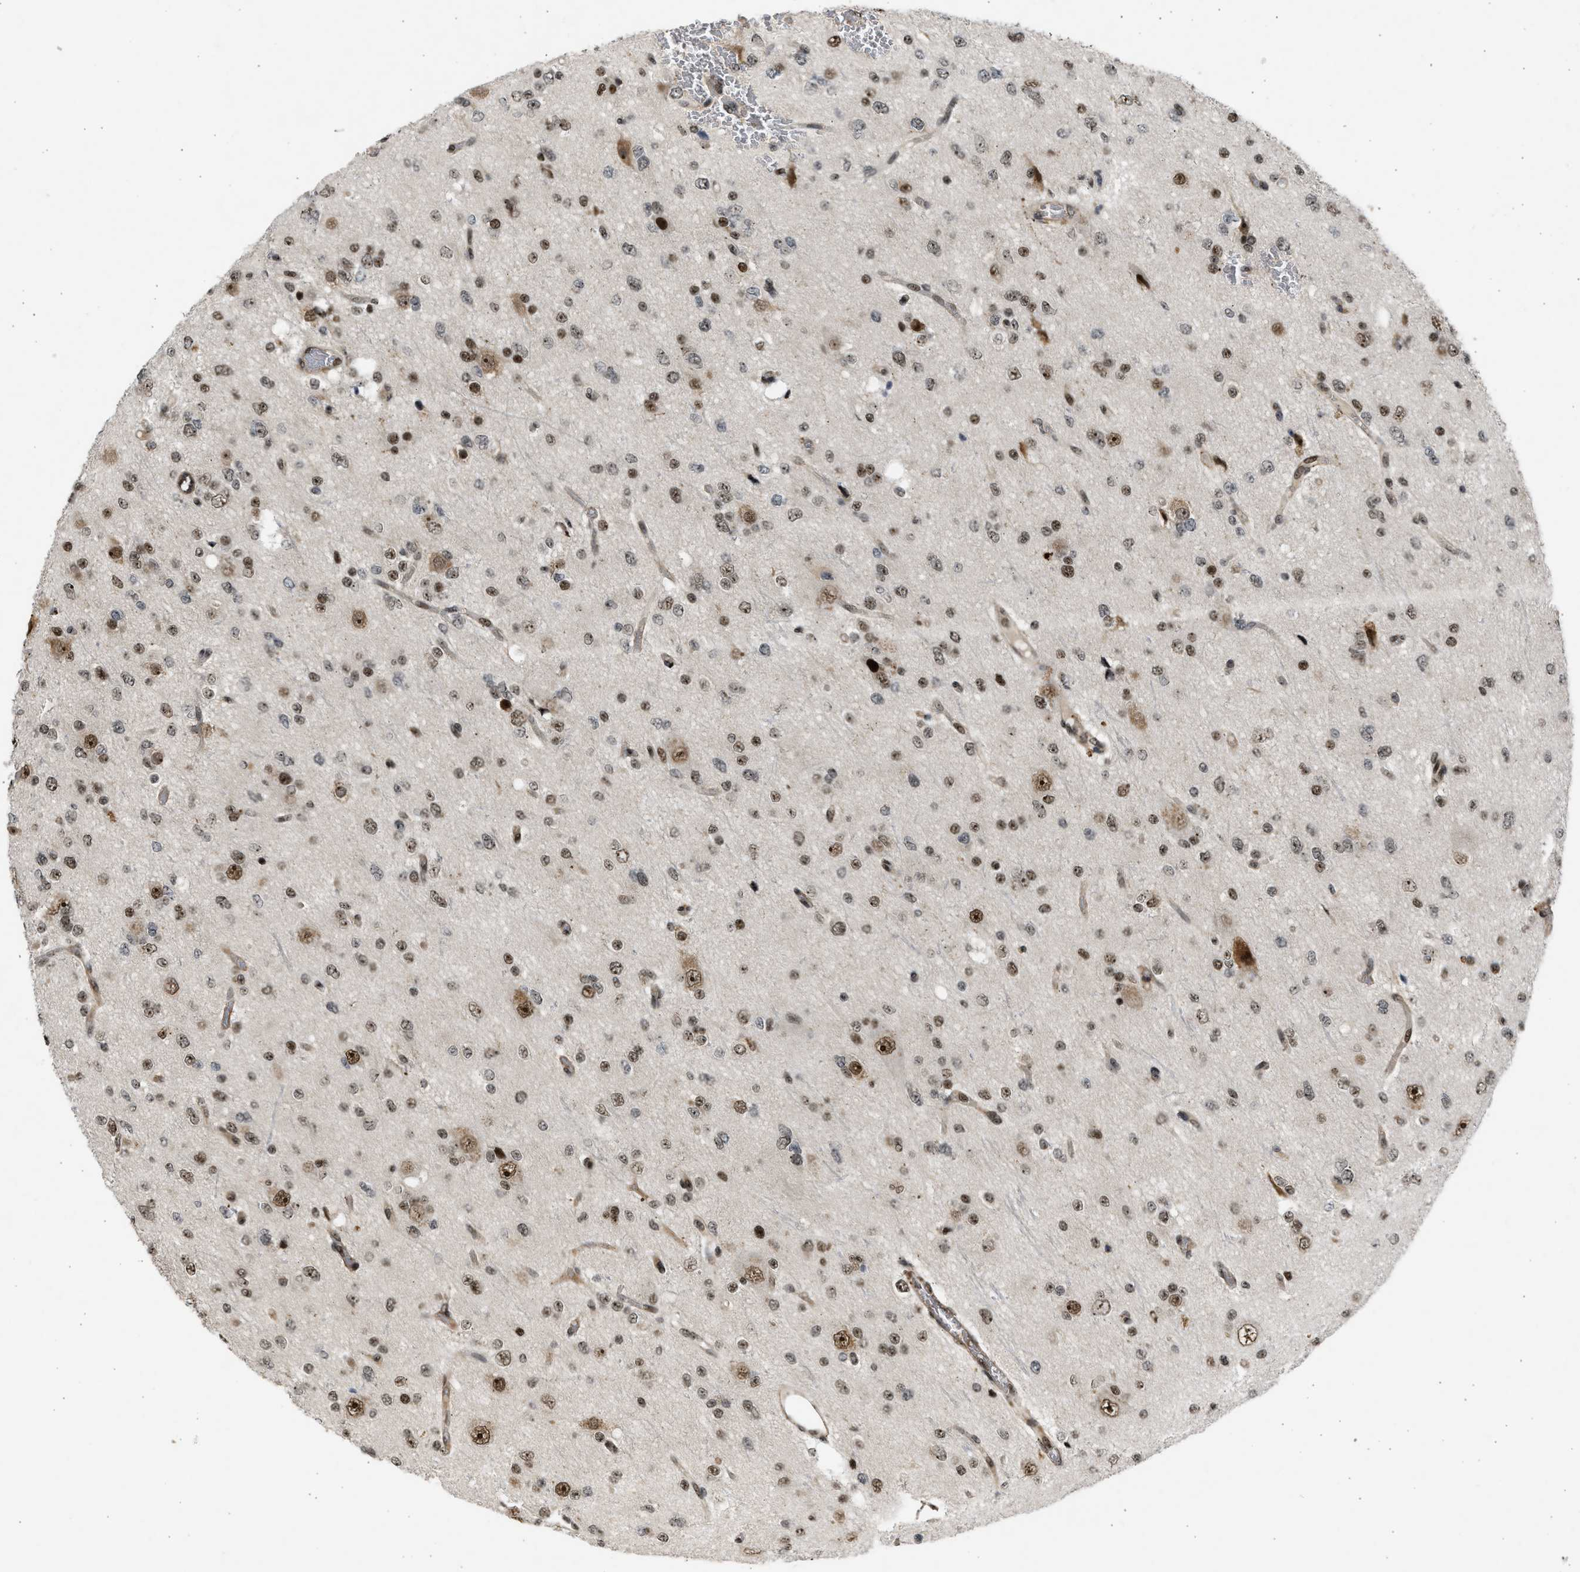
{"staining": {"intensity": "moderate", "quantity": ">75%", "location": "nuclear"}, "tissue": "glioma", "cell_type": "Tumor cells", "image_type": "cancer", "snomed": [{"axis": "morphology", "description": "Glioma, malignant, Low grade"}, {"axis": "topography", "description": "Brain"}], "caption": "Brown immunohistochemical staining in human malignant glioma (low-grade) reveals moderate nuclear staining in about >75% of tumor cells.", "gene": "TFDP2", "patient": {"sex": "male", "age": 38}}